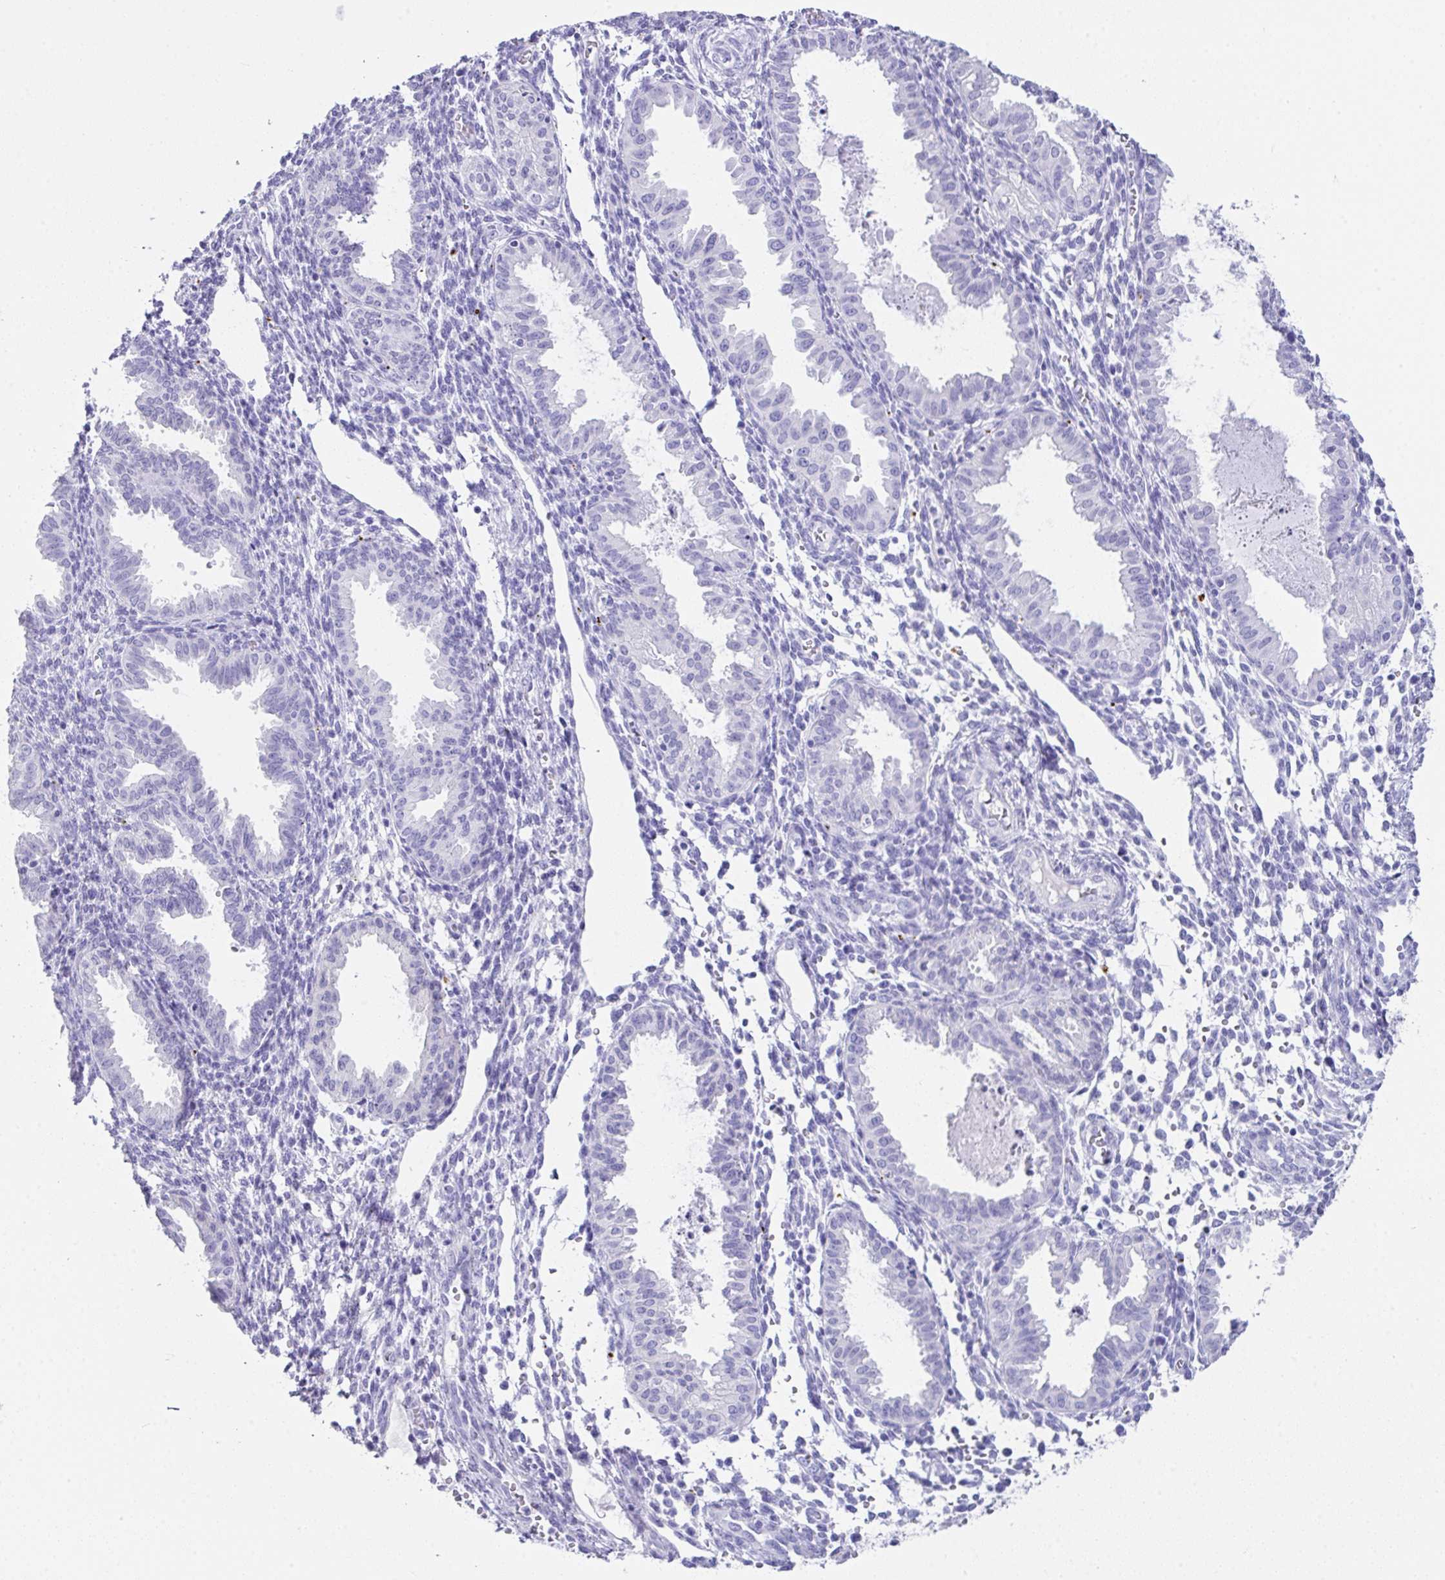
{"staining": {"intensity": "negative", "quantity": "none", "location": "none"}, "tissue": "endometrium", "cell_type": "Cells in endometrial stroma", "image_type": "normal", "snomed": [{"axis": "morphology", "description": "Normal tissue, NOS"}, {"axis": "topography", "description": "Endometrium"}], "caption": "Cells in endometrial stroma show no significant staining in normal endometrium.", "gene": "LGALS4", "patient": {"sex": "female", "age": 33}}